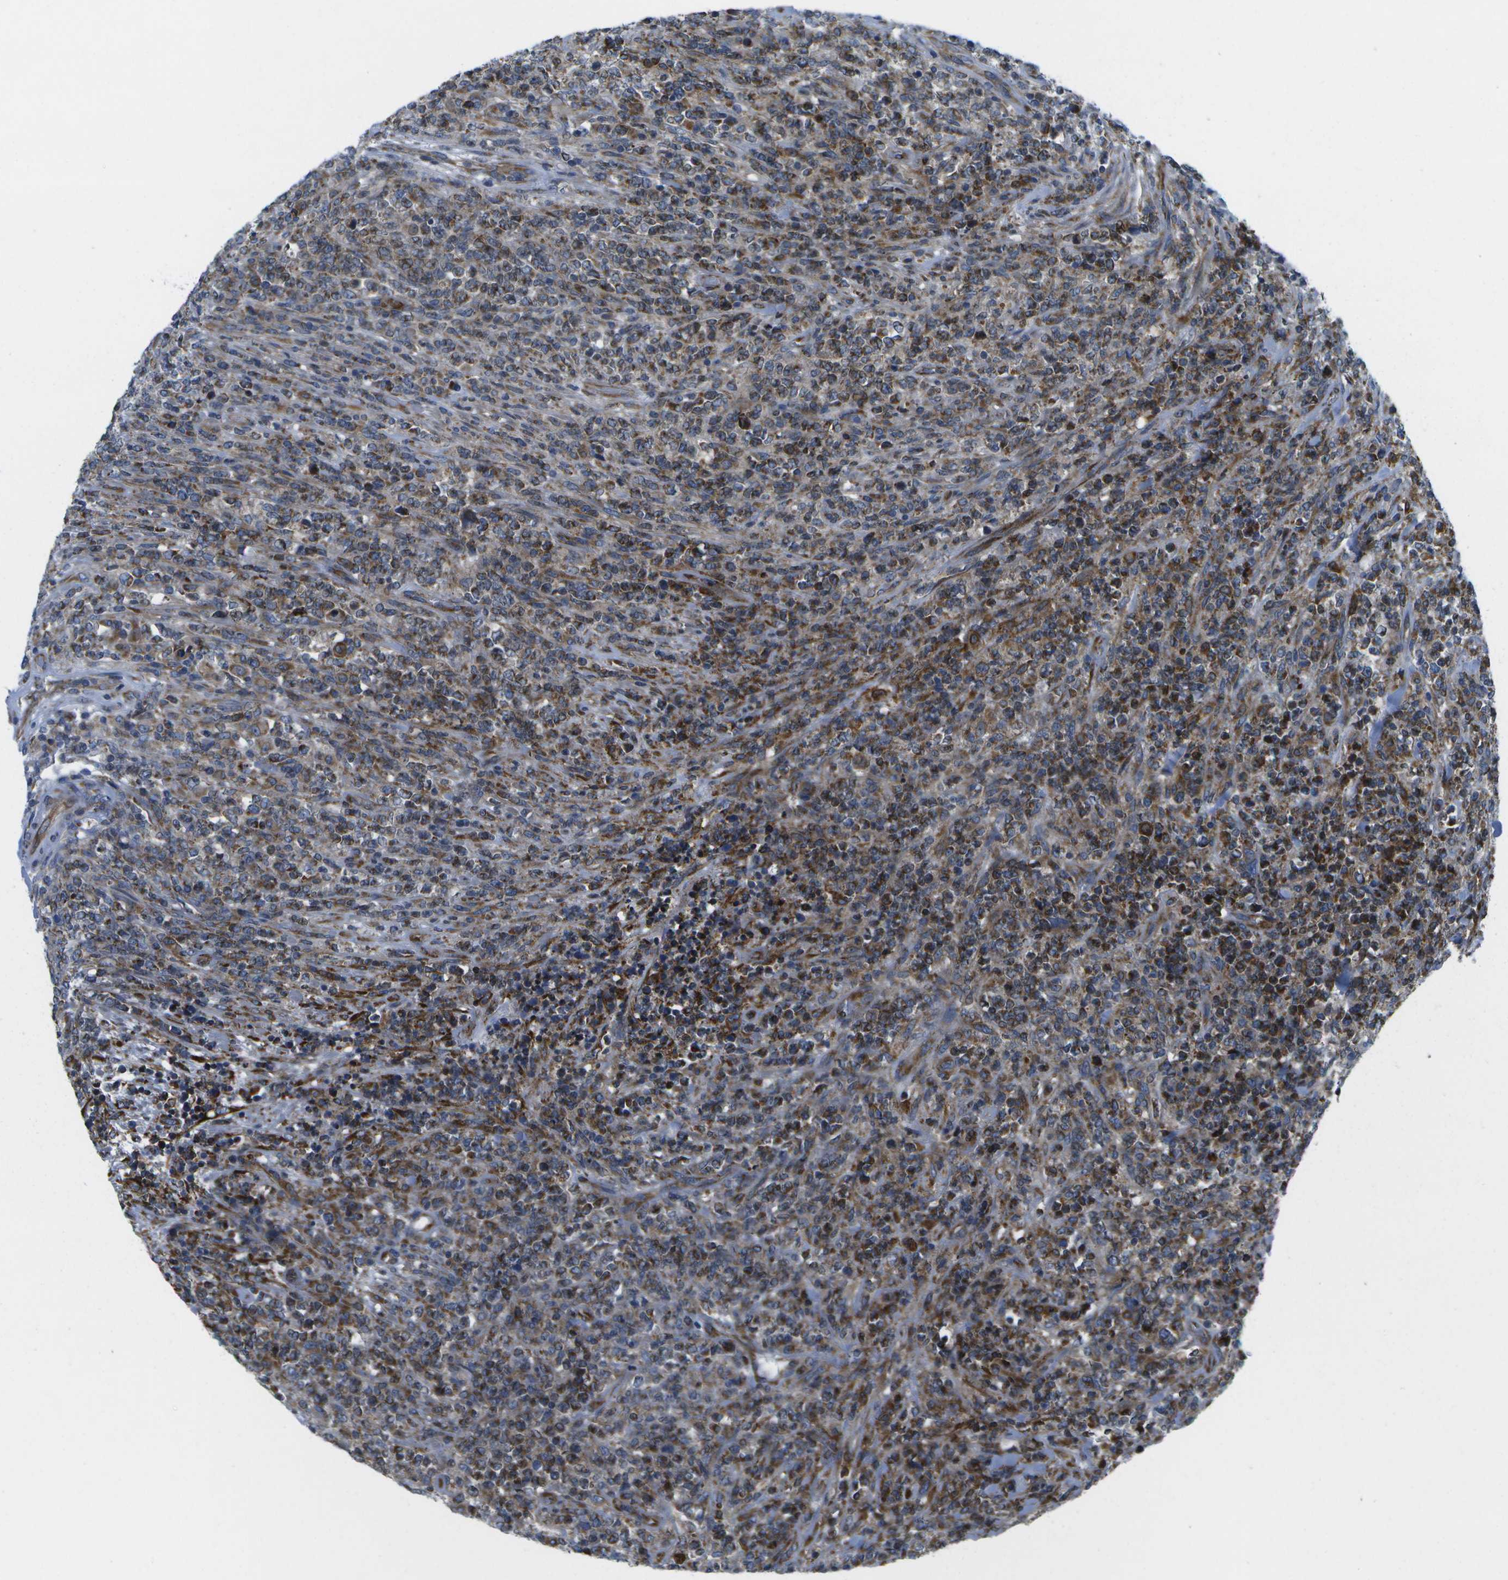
{"staining": {"intensity": "moderate", "quantity": "25%-75%", "location": "cytoplasmic/membranous"}, "tissue": "lymphoma", "cell_type": "Tumor cells", "image_type": "cancer", "snomed": [{"axis": "morphology", "description": "Malignant lymphoma, non-Hodgkin's type, High grade"}, {"axis": "topography", "description": "Soft tissue"}], "caption": "A histopathology image of human lymphoma stained for a protein exhibits moderate cytoplasmic/membranous brown staining in tumor cells.", "gene": "GDF5", "patient": {"sex": "male", "age": 18}}